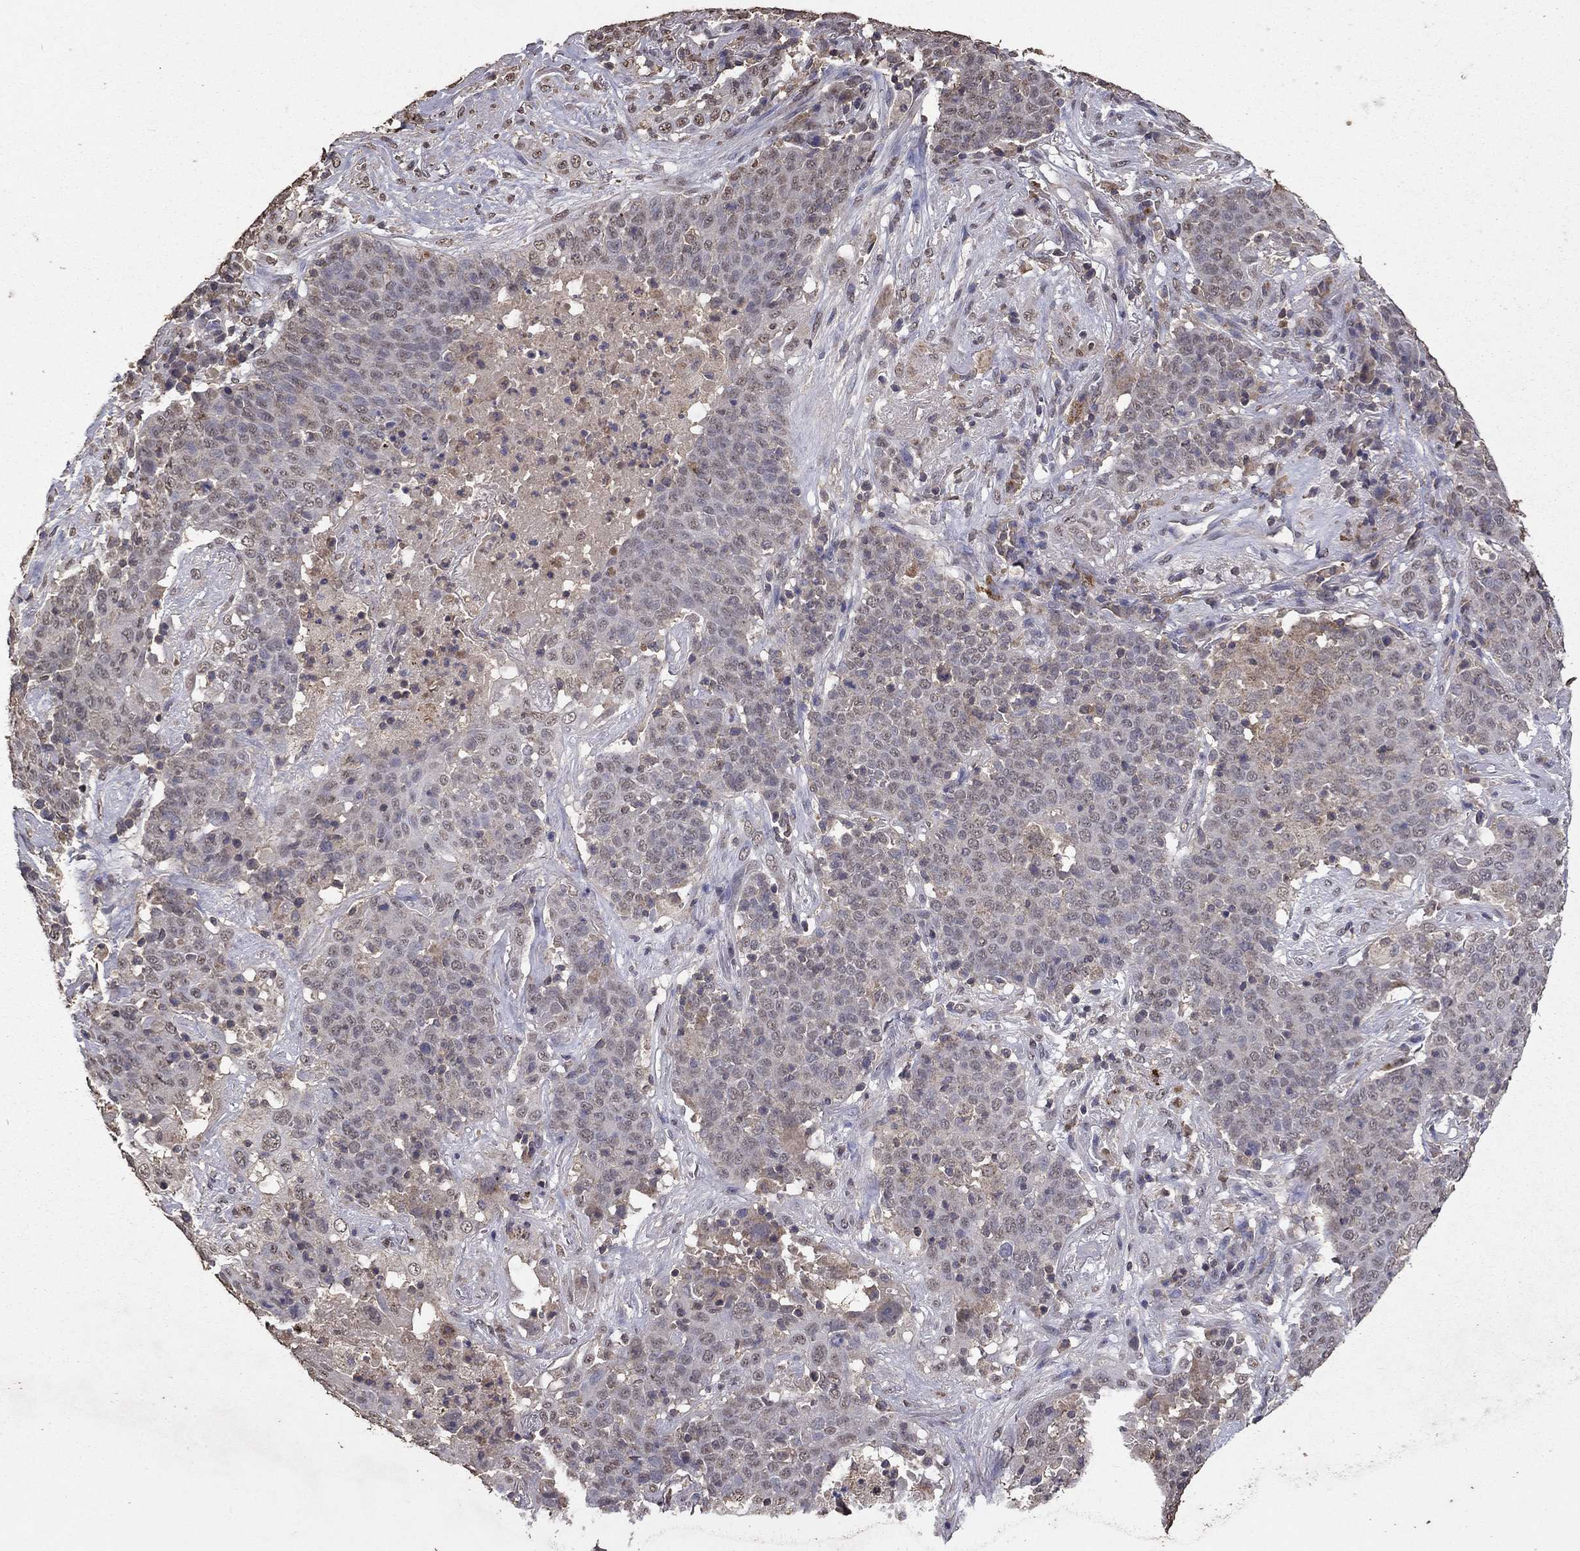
{"staining": {"intensity": "negative", "quantity": "none", "location": "none"}, "tissue": "lung cancer", "cell_type": "Tumor cells", "image_type": "cancer", "snomed": [{"axis": "morphology", "description": "Squamous cell carcinoma, NOS"}, {"axis": "topography", "description": "Lung"}], "caption": "DAB immunohistochemical staining of human squamous cell carcinoma (lung) reveals no significant expression in tumor cells.", "gene": "SERPINA5", "patient": {"sex": "male", "age": 82}}